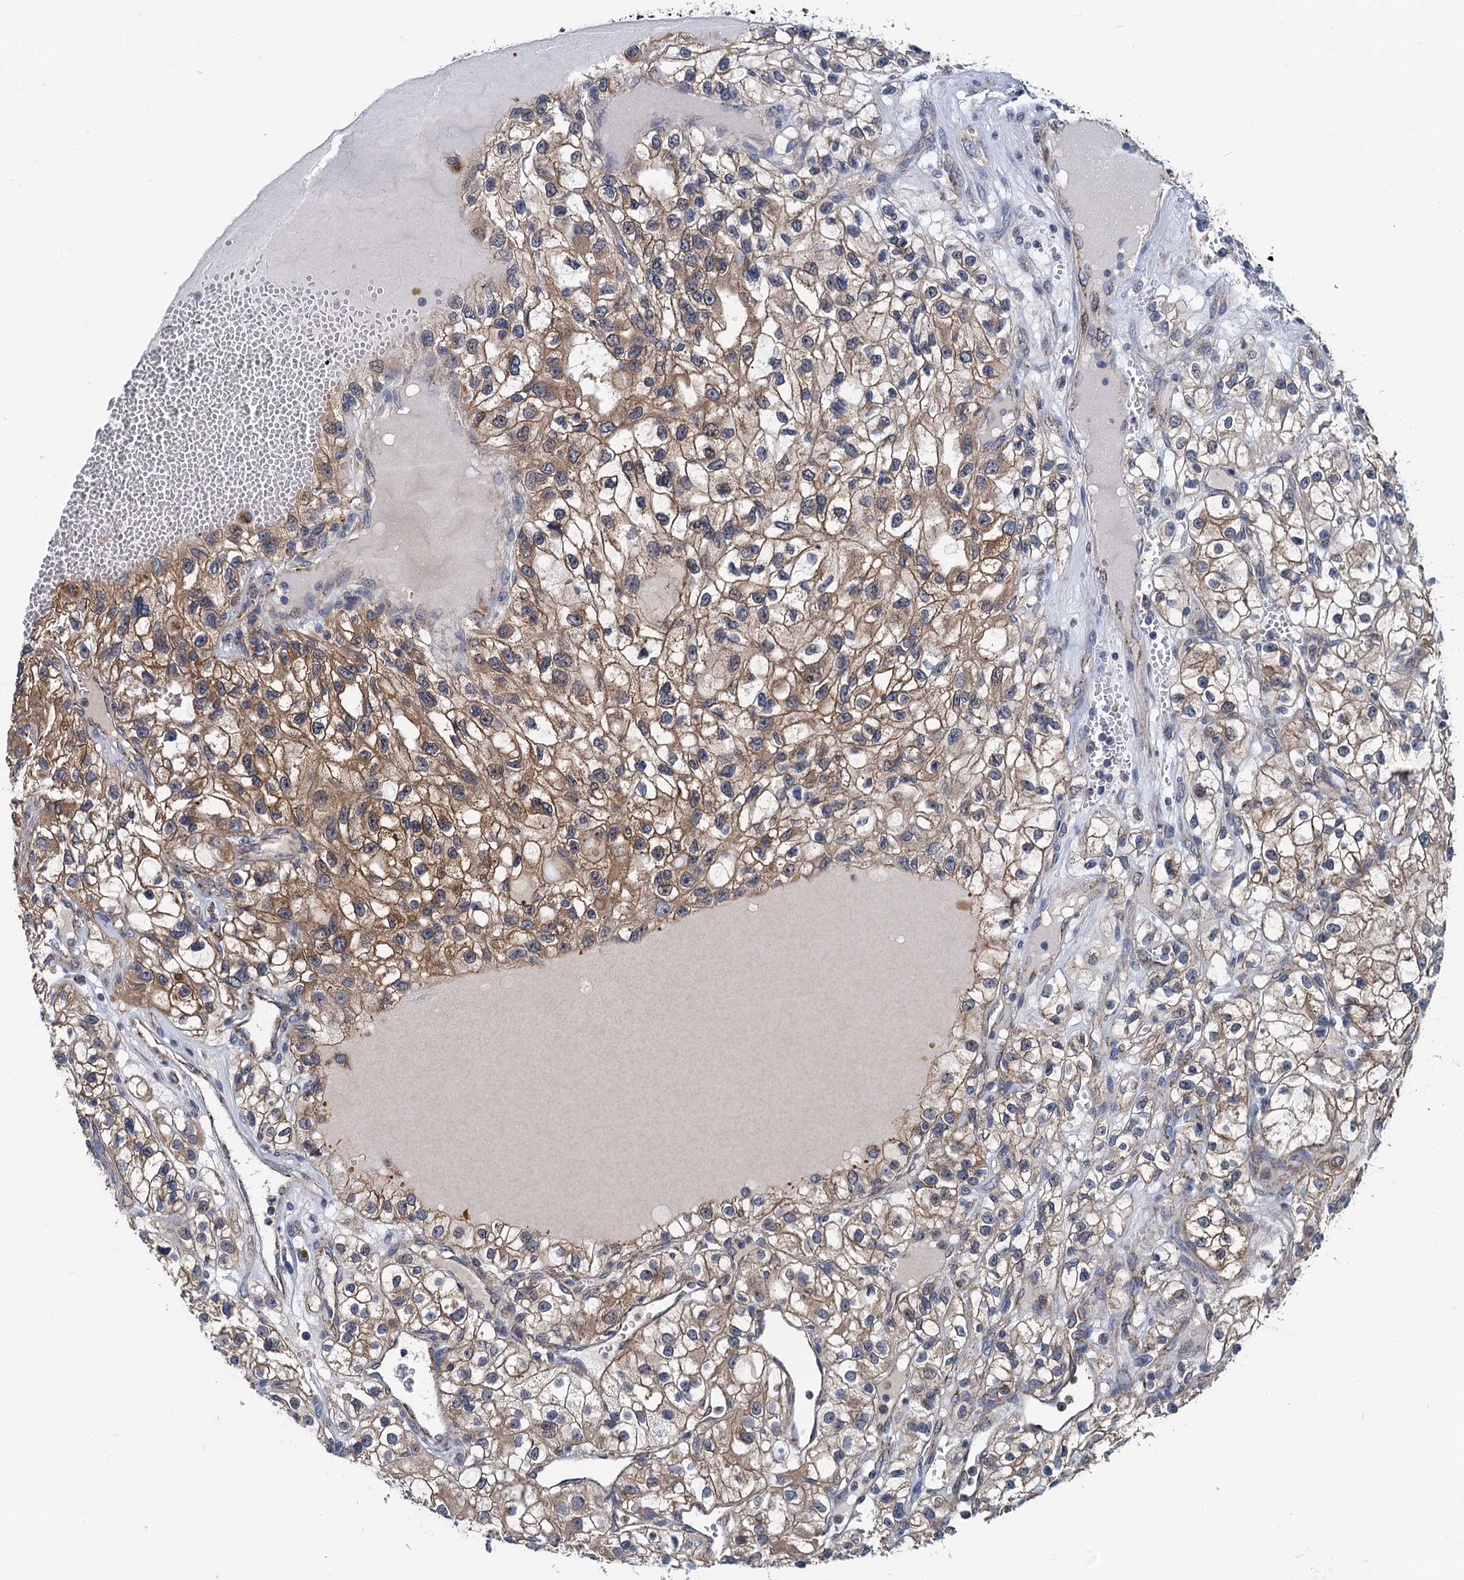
{"staining": {"intensity": "moderate", "quantity": "25%-75%", "location": "cytoplasmic/membranous"}, "tissue": "renal cancer", "cell_type": "Tumor cells", "image_type": "cancer", "snomed": [{"axis": "morphology", "description": "Adenocarcinoma, NOS"}, {"axis": "topography", "description": "Kidney"}], "caption": "Renal cancer (adenocarcinoma) stained for a protein exhibits moderate cytoplasmic/membranous positivity in tumor cells.", "gene": "PTCD3", "patient": {"sex": "female", "age": 57}}